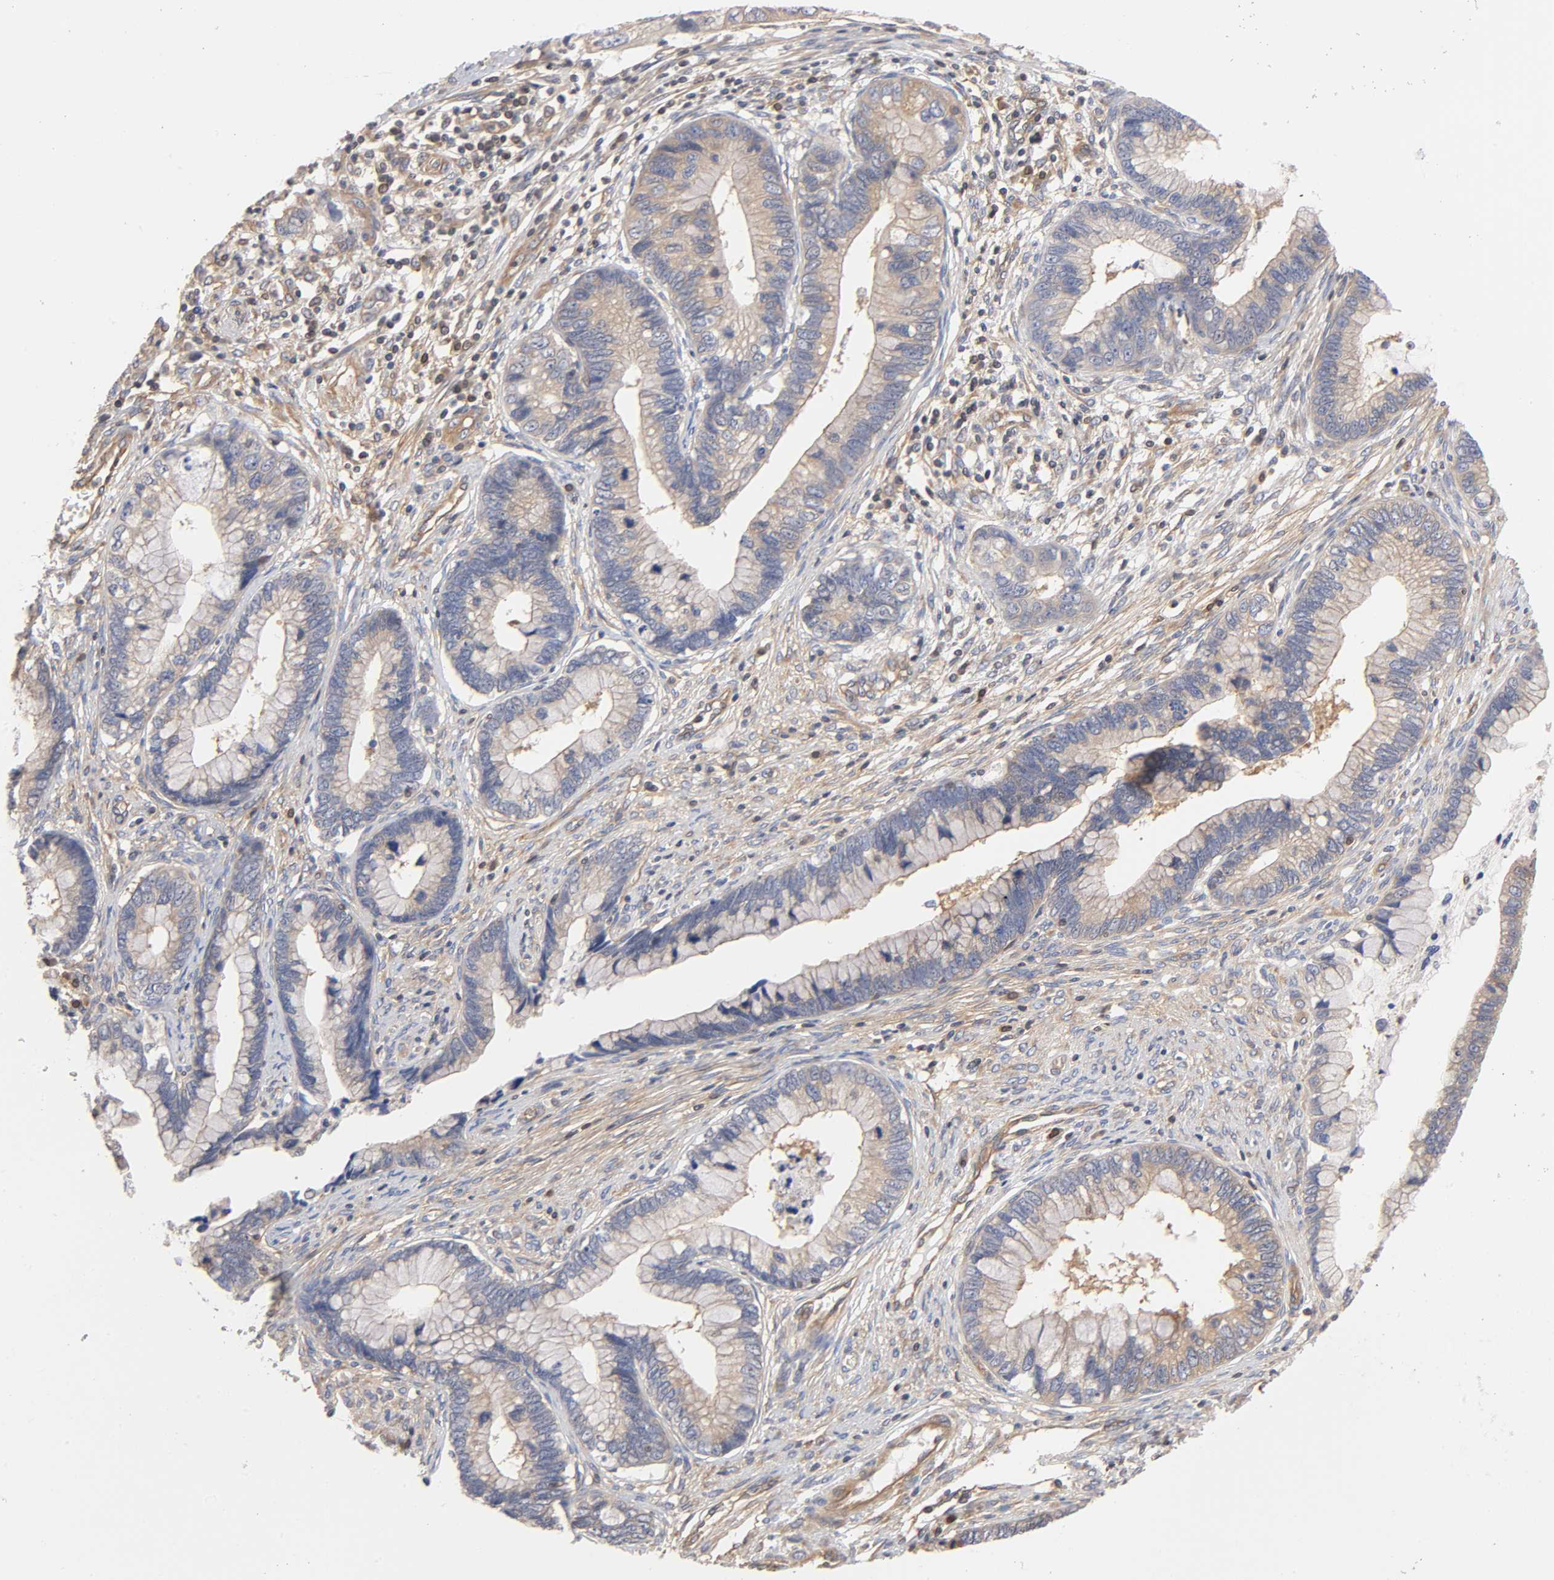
{"staining": {"intensity": "weak", "quantity": ">75%", "location": "cytoplasmic/membranous"}, "tissue": "cervical cancer", "cell_type": "Tumor cells", "image_type": "cancer", "snomed": [{"axis": "morphology", "description": "Adenocarcinoma, NOS"}, {"axis": "topography", "description": "Cervix"}], "caption": "Tumor cells display low levels of weak cytoplasmic/membranous positivity in approximately >75% of cells in human adenocarcinoma (cervical).", "gene": "STRN3", "patient": {"sex": "female", "age": 44}}